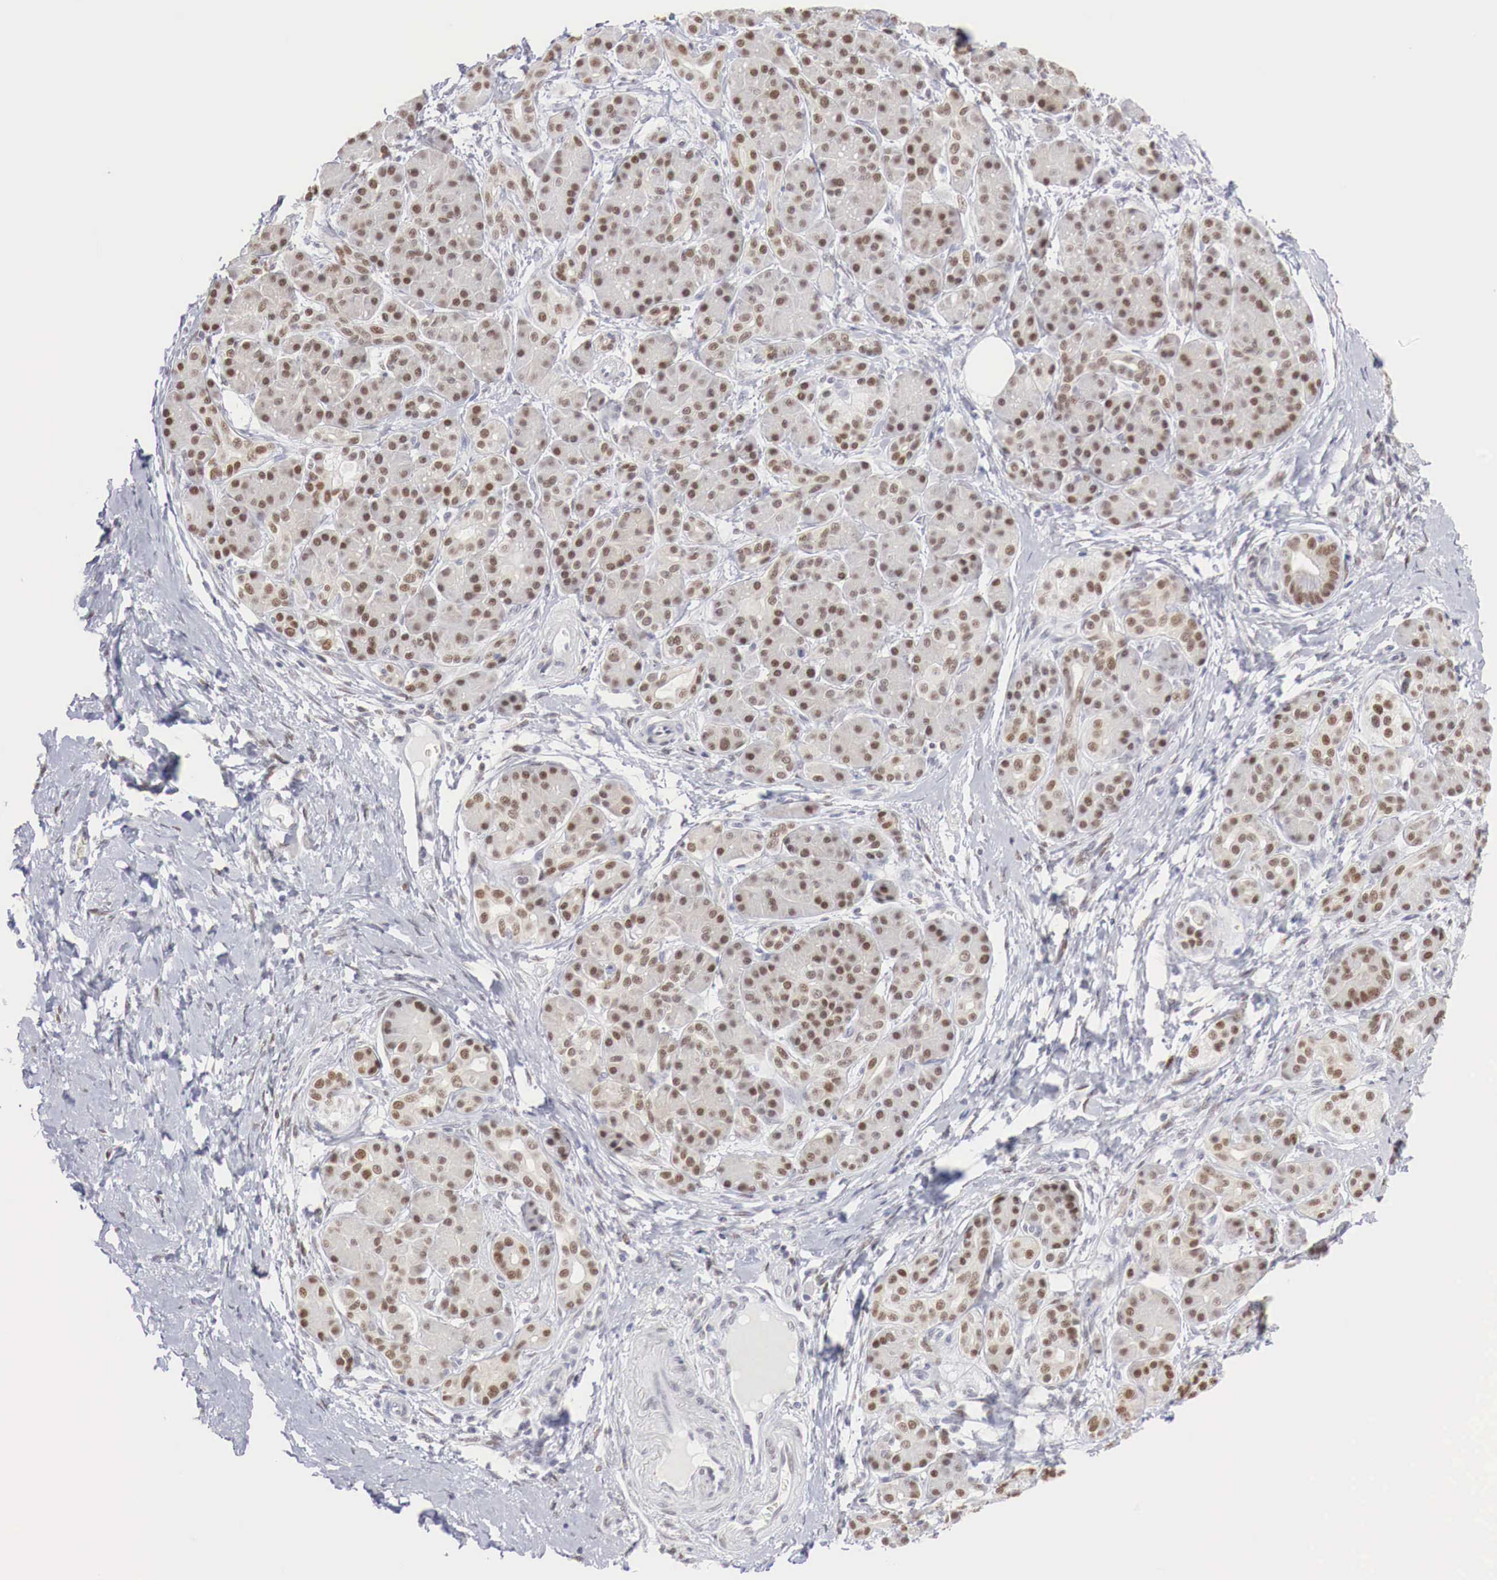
{"staining": {"intensity": "moderate", "quantity": ">75%", "location": "nuclear"}, "tissue": "pancreatic cancer", "cell_type": "Tumor cells", "image_type": "cancer", "snomed": [{"axis": "morphology", "description": "Adenocarcinoma, NOS"}, {"axis": "topography", "description": "Pancreas"}], "caption": "An image showing moderate nuclear positivity in about >75% of tumor cells in pancreatic cancer (adenocarcinoma), as visualized by brown immunohistochemical staining.", "gene": "FOXP2", "patient": {"sex": "female", "age": 66}}